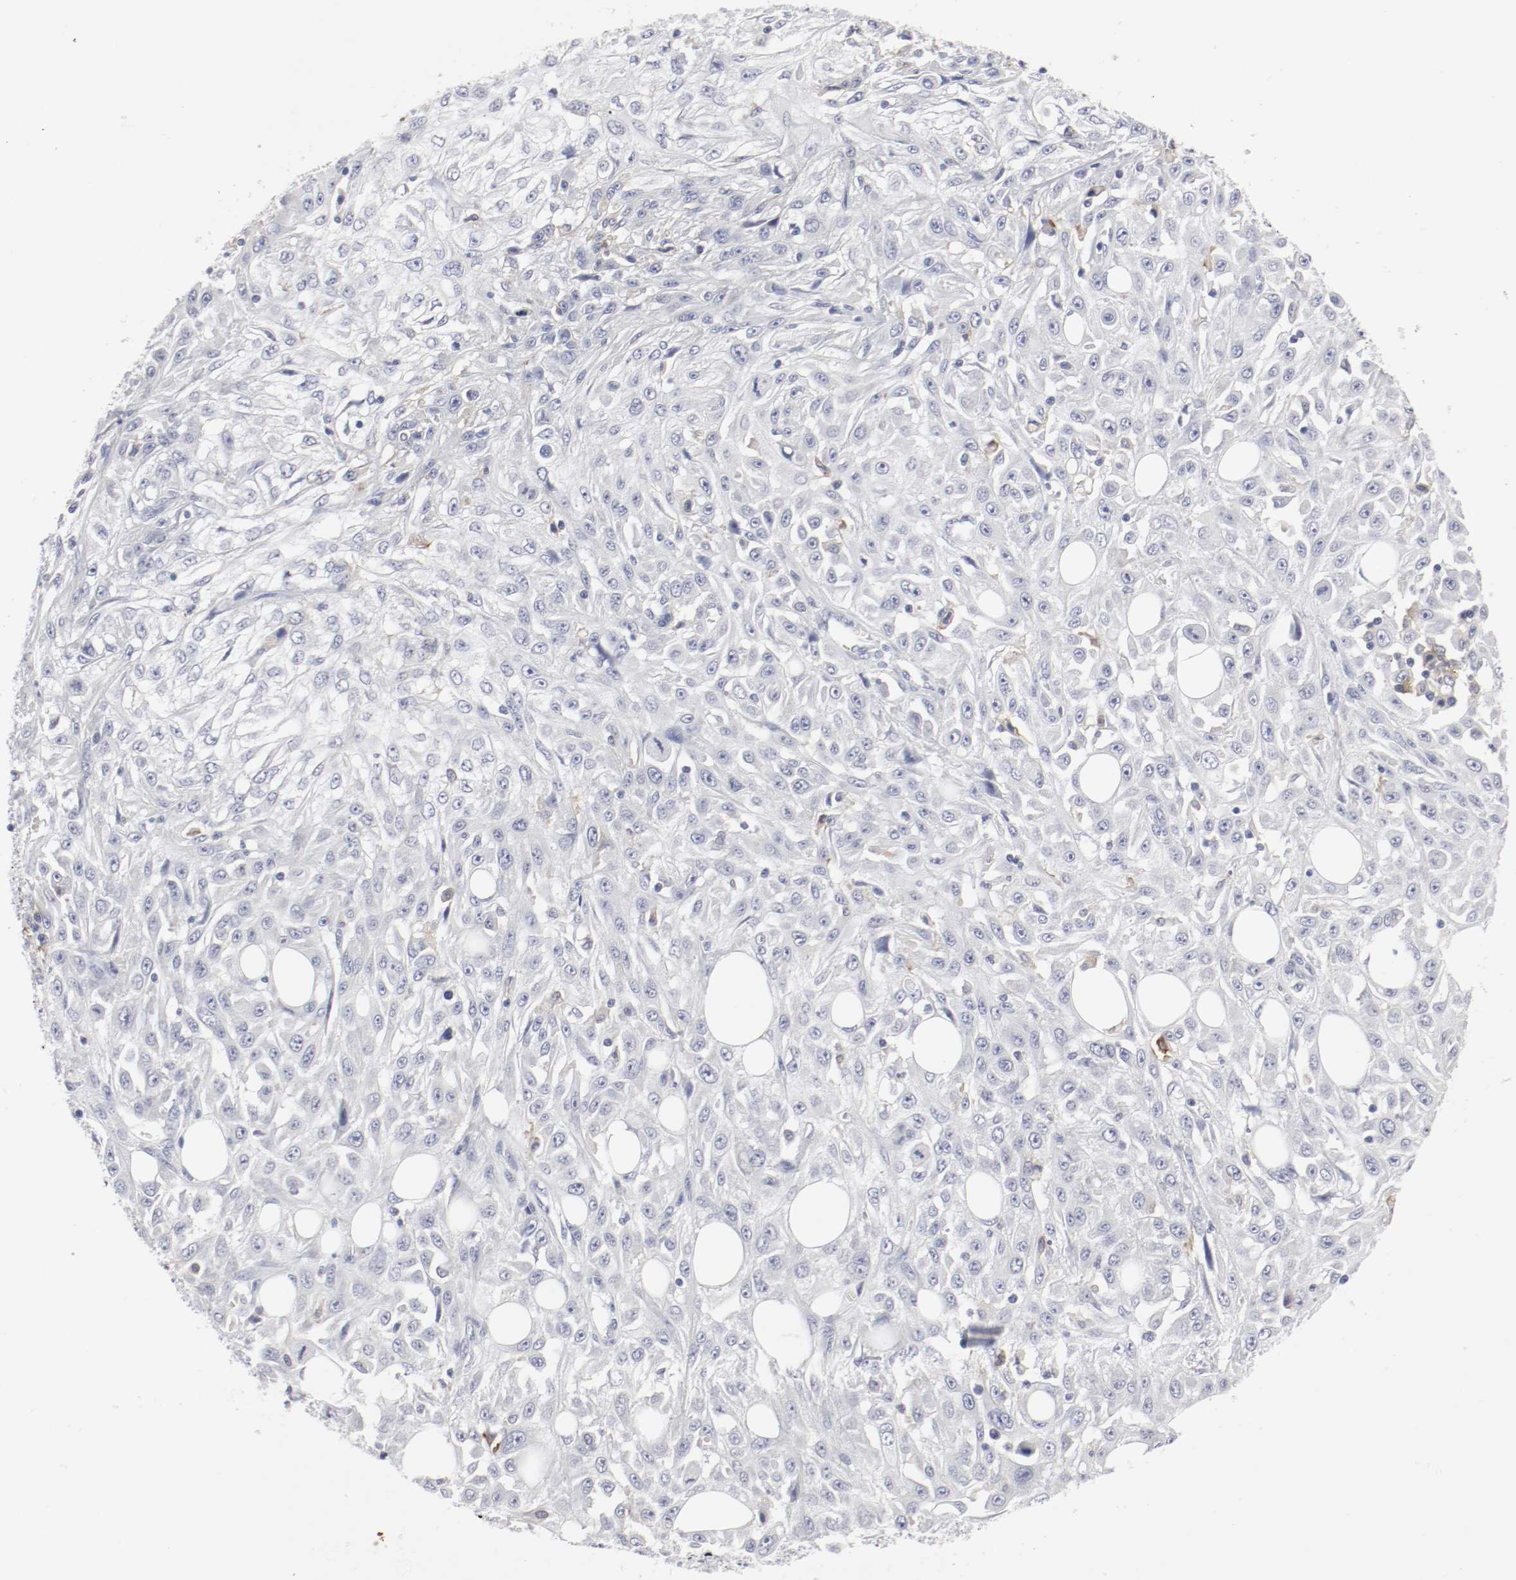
{"staining": {"intensity": "negative", "quantity": "none", "location": "none"}, "tissue": "skin cancer", "cell_type": "Tumor cells", "image_type": "cancer", "snomed": [{"axis": "morphology", "description": "Squamous cell carcinoma, NOS"}, {"axis": "topography", "description": "Skin"}], "caption": "IHC micrograph of human skin squamous cell carcinoma stained for a protein (brown), which displays no positivity in tumor cells. Nuclei are stained in blue.", "gene": "ITGAX", "patient": {"sex": "male", "age": 75}}